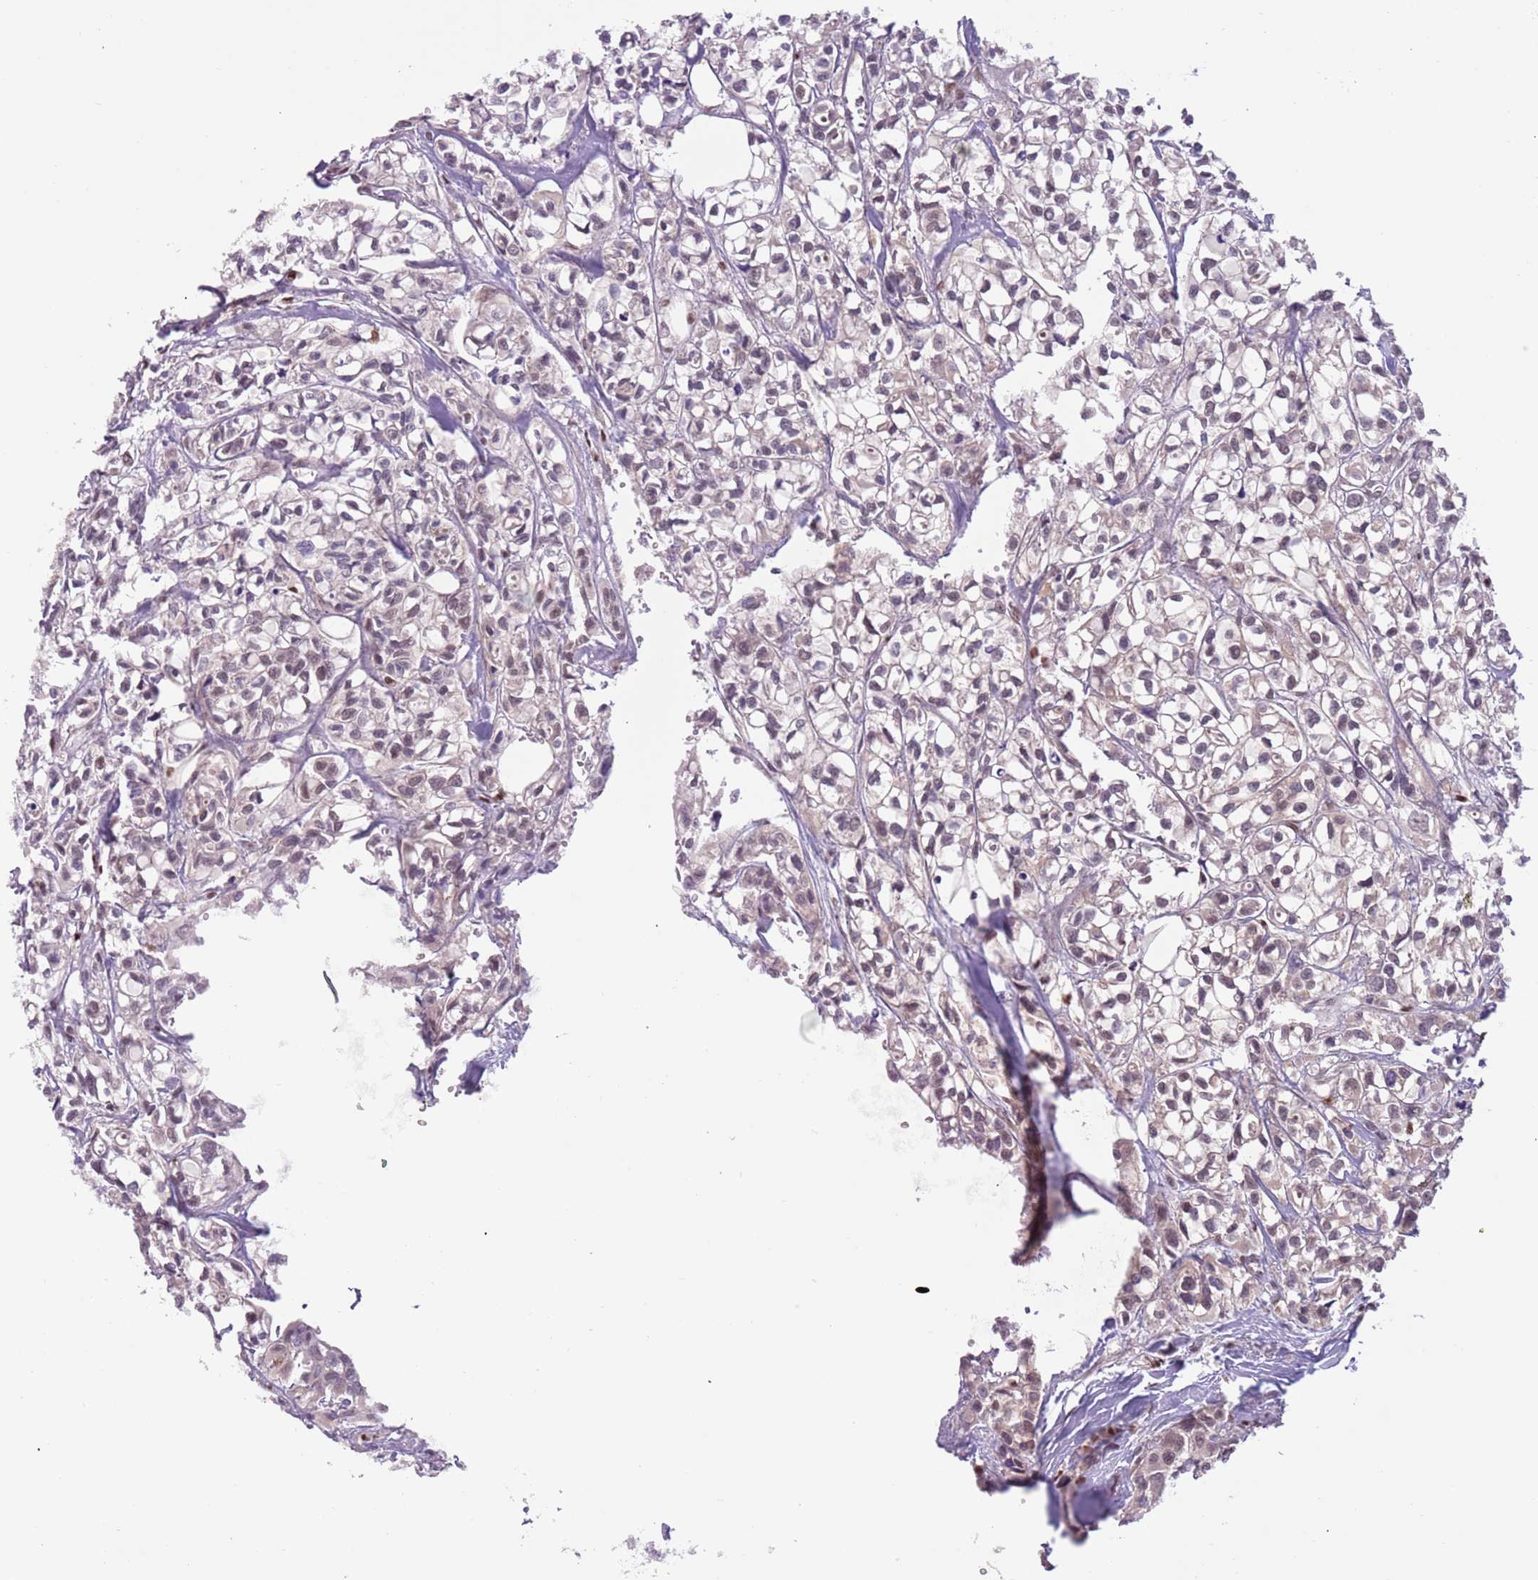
{"staining": {"intensity": "weak", "quantity": "25%-75%", "location": "cytoplasmic/membranous,nuclear"}, "tissue": "urothelial cancer", "cell_type": "Tumor cells", "image_type": "cancer", "snomed": [{"axis": "morphology", "description": "Urothelial carcinoma, High grade"}, {"axis": "topography", "description": "Urinary bladder"}], "caption": "DAB immunohistochemical staining of human urothelial carcinoma (high-grade) reveals weak cytoplasmic/membranous and nuclear protein staining in about 25%-75% of tumor cells.", "gene": "RMND5B", "patient": {"sex": "male", "age": 67}}